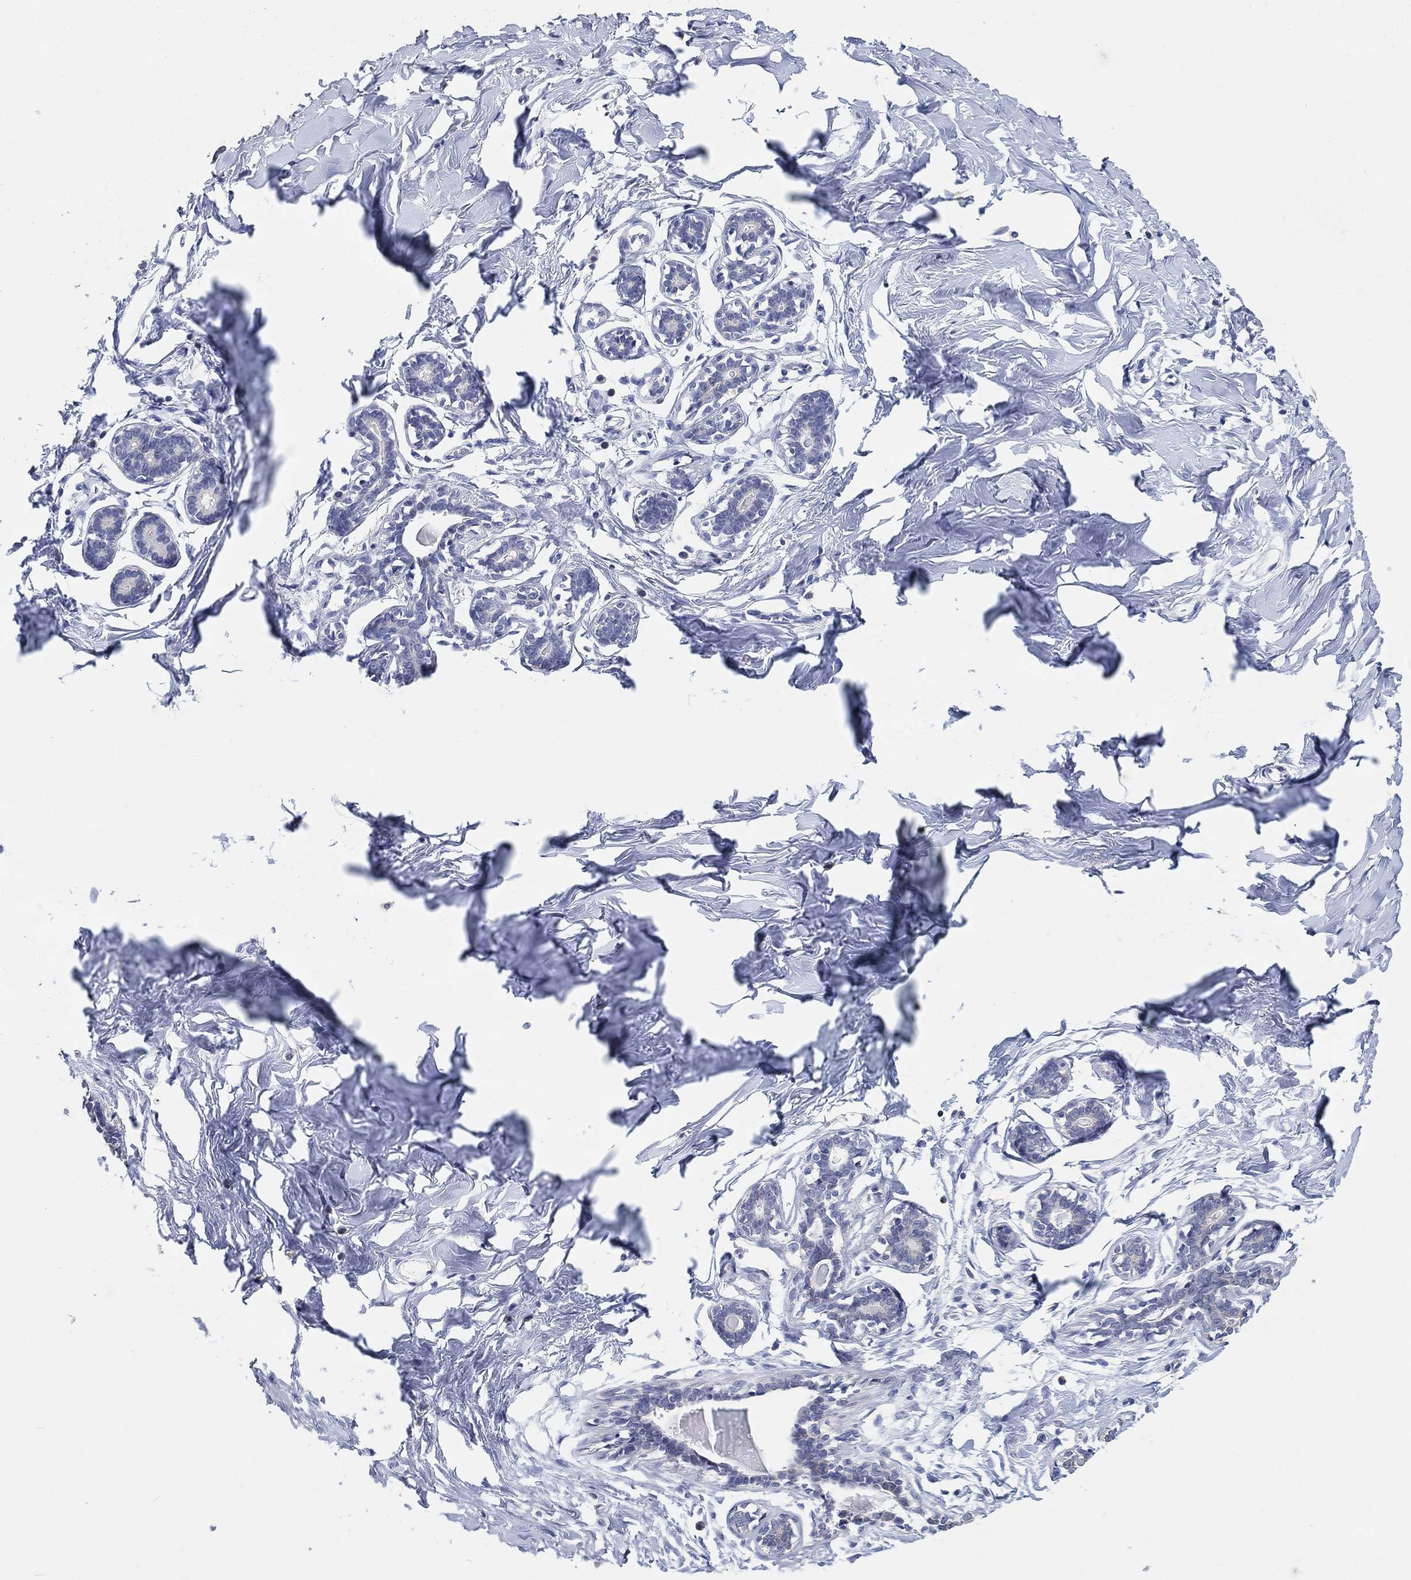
{"staining": {"intensity": "moderate", "quantity": "<25%", "location": "cytoplasmic/membranous"}, "tissue": "breast", "cell_type": "Glandular cells", "image_type": "normal", "snomed": [{"axis": "morphology", "description": "Normal tissue, NOS"}, {"axis": "morphology", "description": "Lobular carcinoma, in situ"}, {"axis": "topography", "description": "Breast"}], "caption": "Glandular cells reveal low levels of moderate cytoplasmic/membranous staining in about <25% of cells in benign breast.", "gene": "GCAT", "patient": {"sex": "female", "age": 35}}